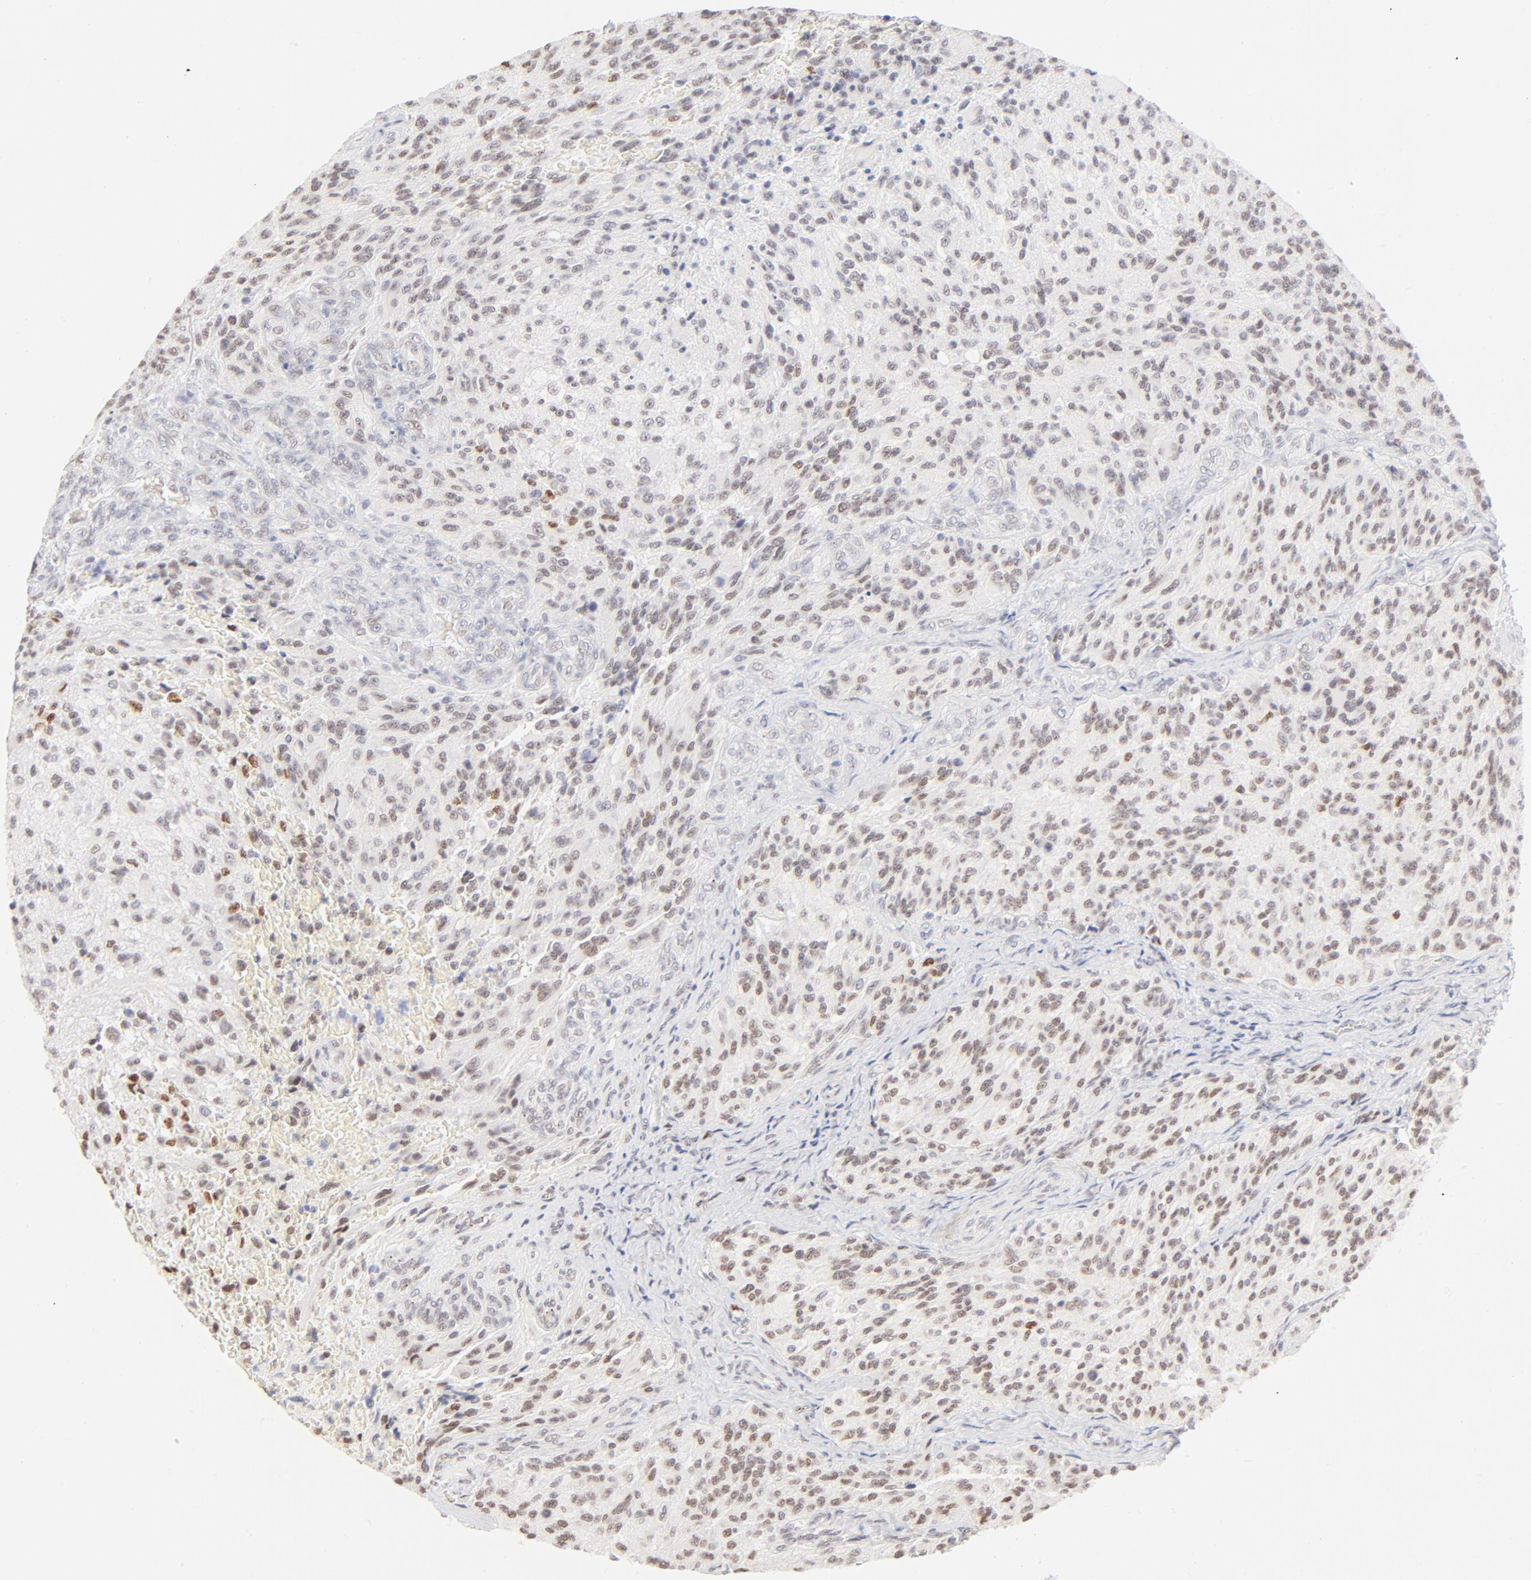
{"staining": {"intensity": "weak", "quantity": "25%-75%", "location": "nuclear"}, "tissue": "glioma", "cell_type": "Tumor cells", "image_type": "cancer", "snomed": [{"axis": "morphology", "description": "Normal tissue, NOS"}, {"axis": "morphology", "description": "Glioma, malignant, High grade"}, {"axis": "topography", "description": "Cerebral cortex"}], "caption": "A photomicrograph of high-grade glioma (malignant) stained for a protein exhibits weak nuclear brown staining in tumor cells.", "gene": "PBX1", "patient": {"sex": "male", "age": 56}}